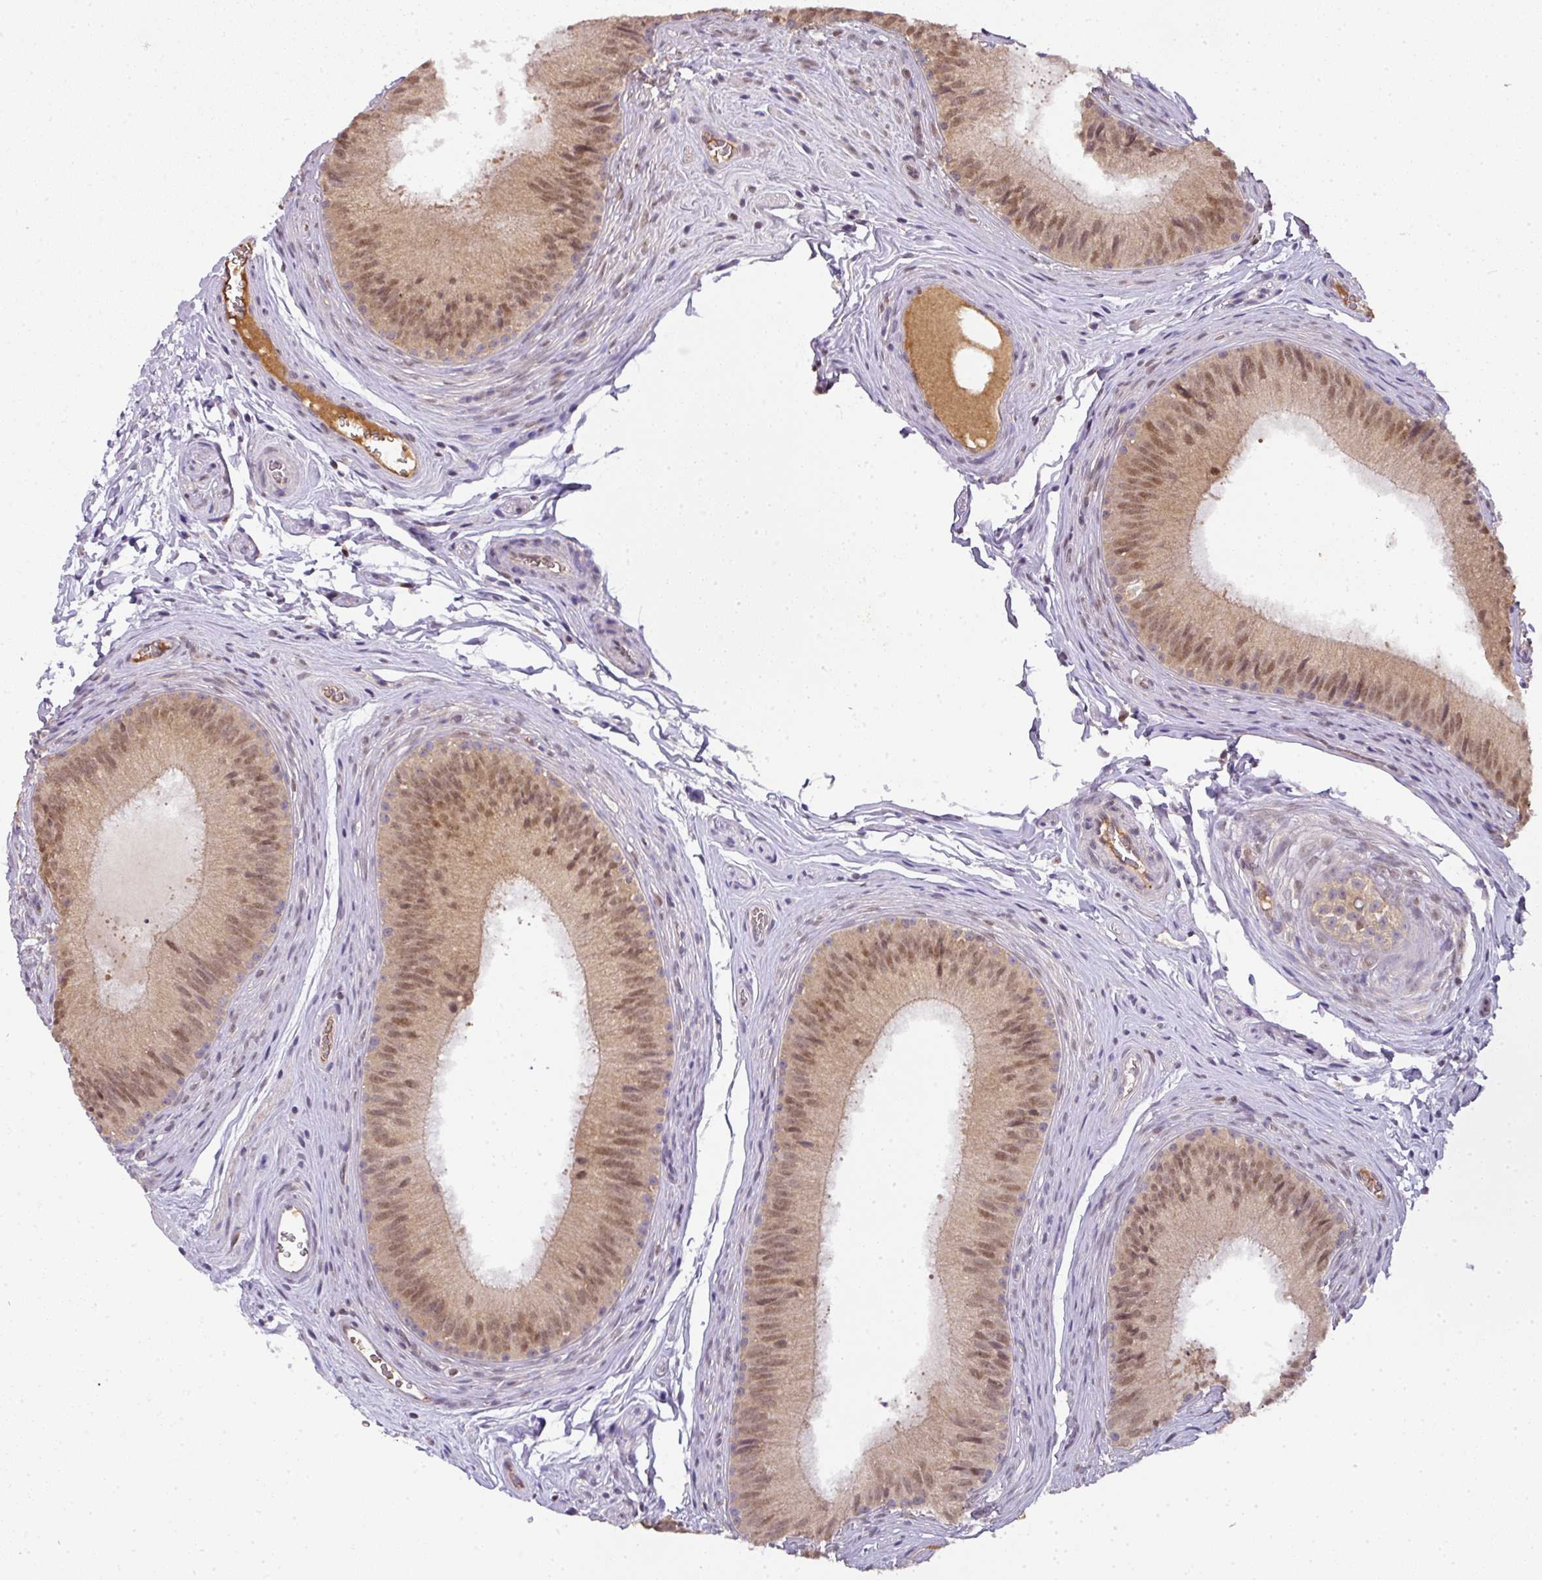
{"staining": {"intensity": "moderate", "quantity": ">75%", "location": "cytoplasmic/membranous,nuclear"}, "tissue": "epididymis", "cell_type": "Glandular cells", "image_type": "normal", "snomed": [{"axis": "morphology", "description": "Normal tissue, NOS"}, {"axis": "topography", "description": "Epididymis"}], "caption": "IHC of benign human epididymis shows medium levels of moderate cytoplasmic/membranous,nuclear staining in about >75% of glandular cells. The staining was performed using DAB (3,3'-diaminobenzidine) to visualize the protein expression in brown, while the nuclei were stained in blue with hematoxylin (Magnification: 20x).", "gene": "RANBP9", "patient": {"sex": "male", "age": 24}}